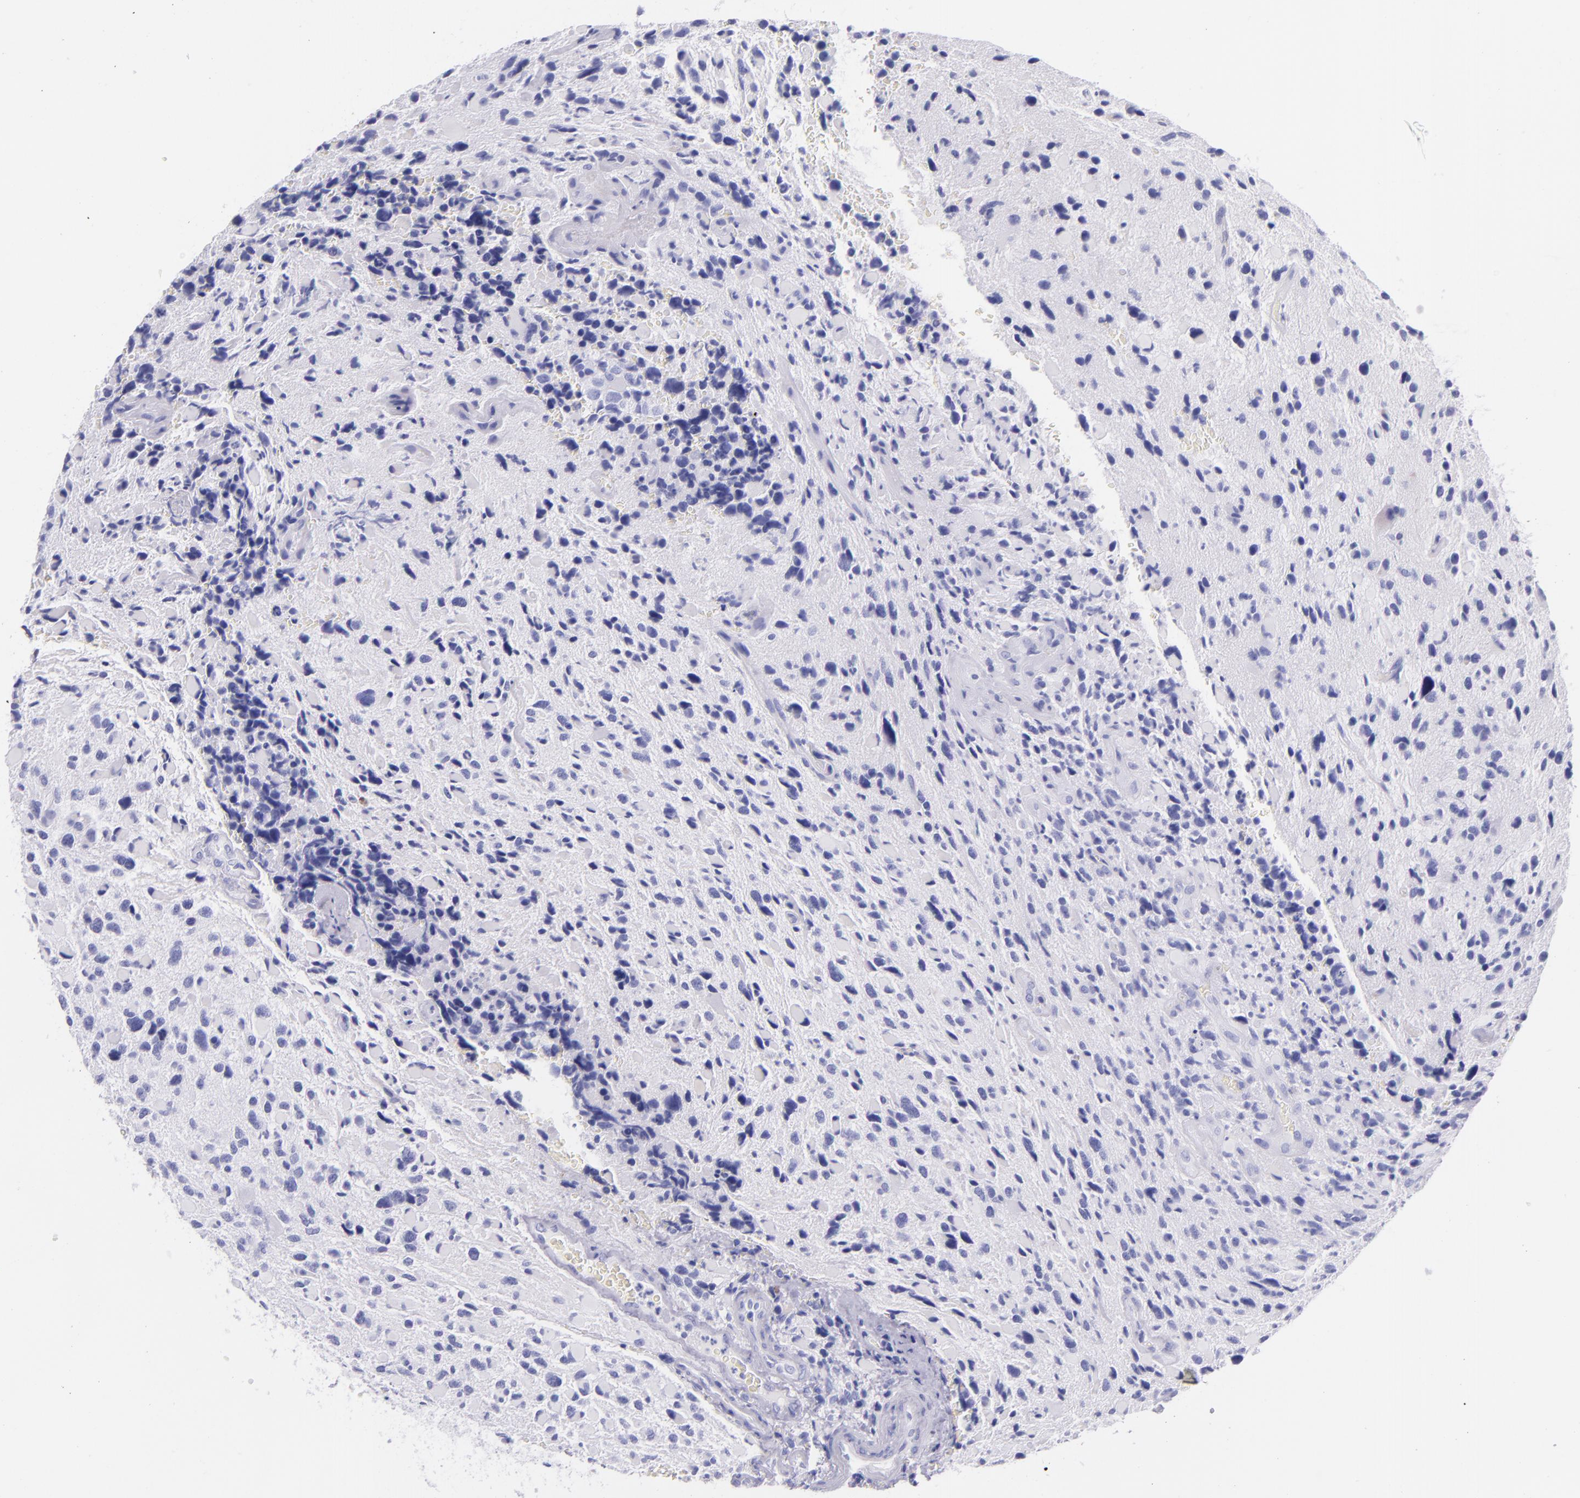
{"staining": {"intensity": "negative", "quantity": "none", "location": "none"}, "tissue": "glioma", "cell_type": "Tumor cells", "image_type": "cancer", "snomed": [{"axis": "morphology", "description": "Glioma, malignant, High grade"}, {"axis": "topography", "description": "Brain"}], "caption": "There is no significant positivity in tumor cells of high-grade glioma (malignant).", "gene": "SFTPB", "patient": {"sex": "female", "age": 37}}